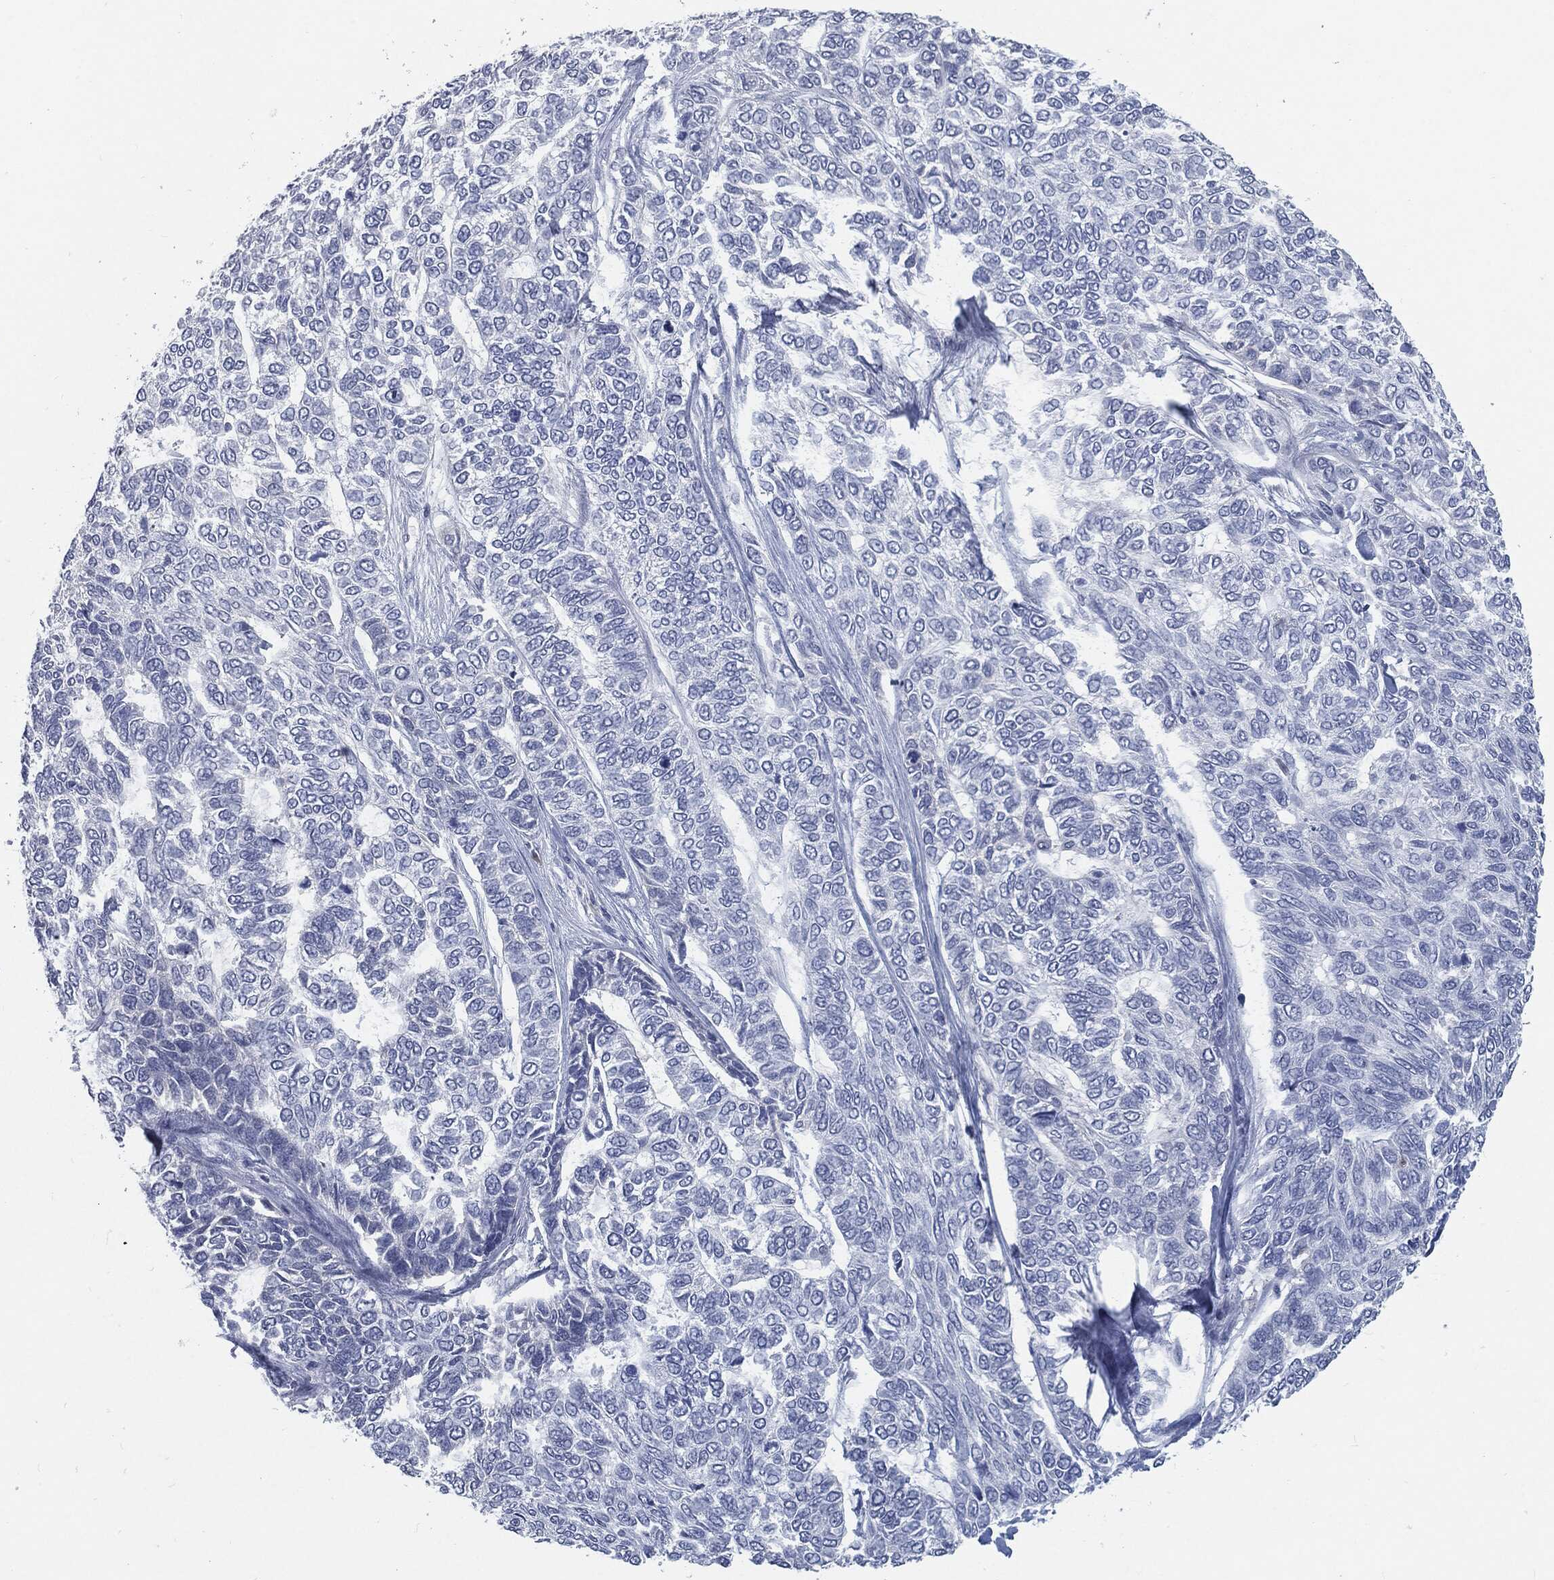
{"staining": {"intensity": "negative", "quantity": "none", "location": "none"}, "tissue": "skin cancer", "cell_type": "Tumor cells", "image_type": "cancer", "snomed": [{"axis": "morphology", "description": "Basal cell carcinoma"}, {"axis": "topography", "description": "Skin"}], "caption": "IHC of human skin cancer (basal cell carcinoma) displays no positivity in tumor cells.", "gene": "MST1", "patient": {"sex": "female", "age": 65}}